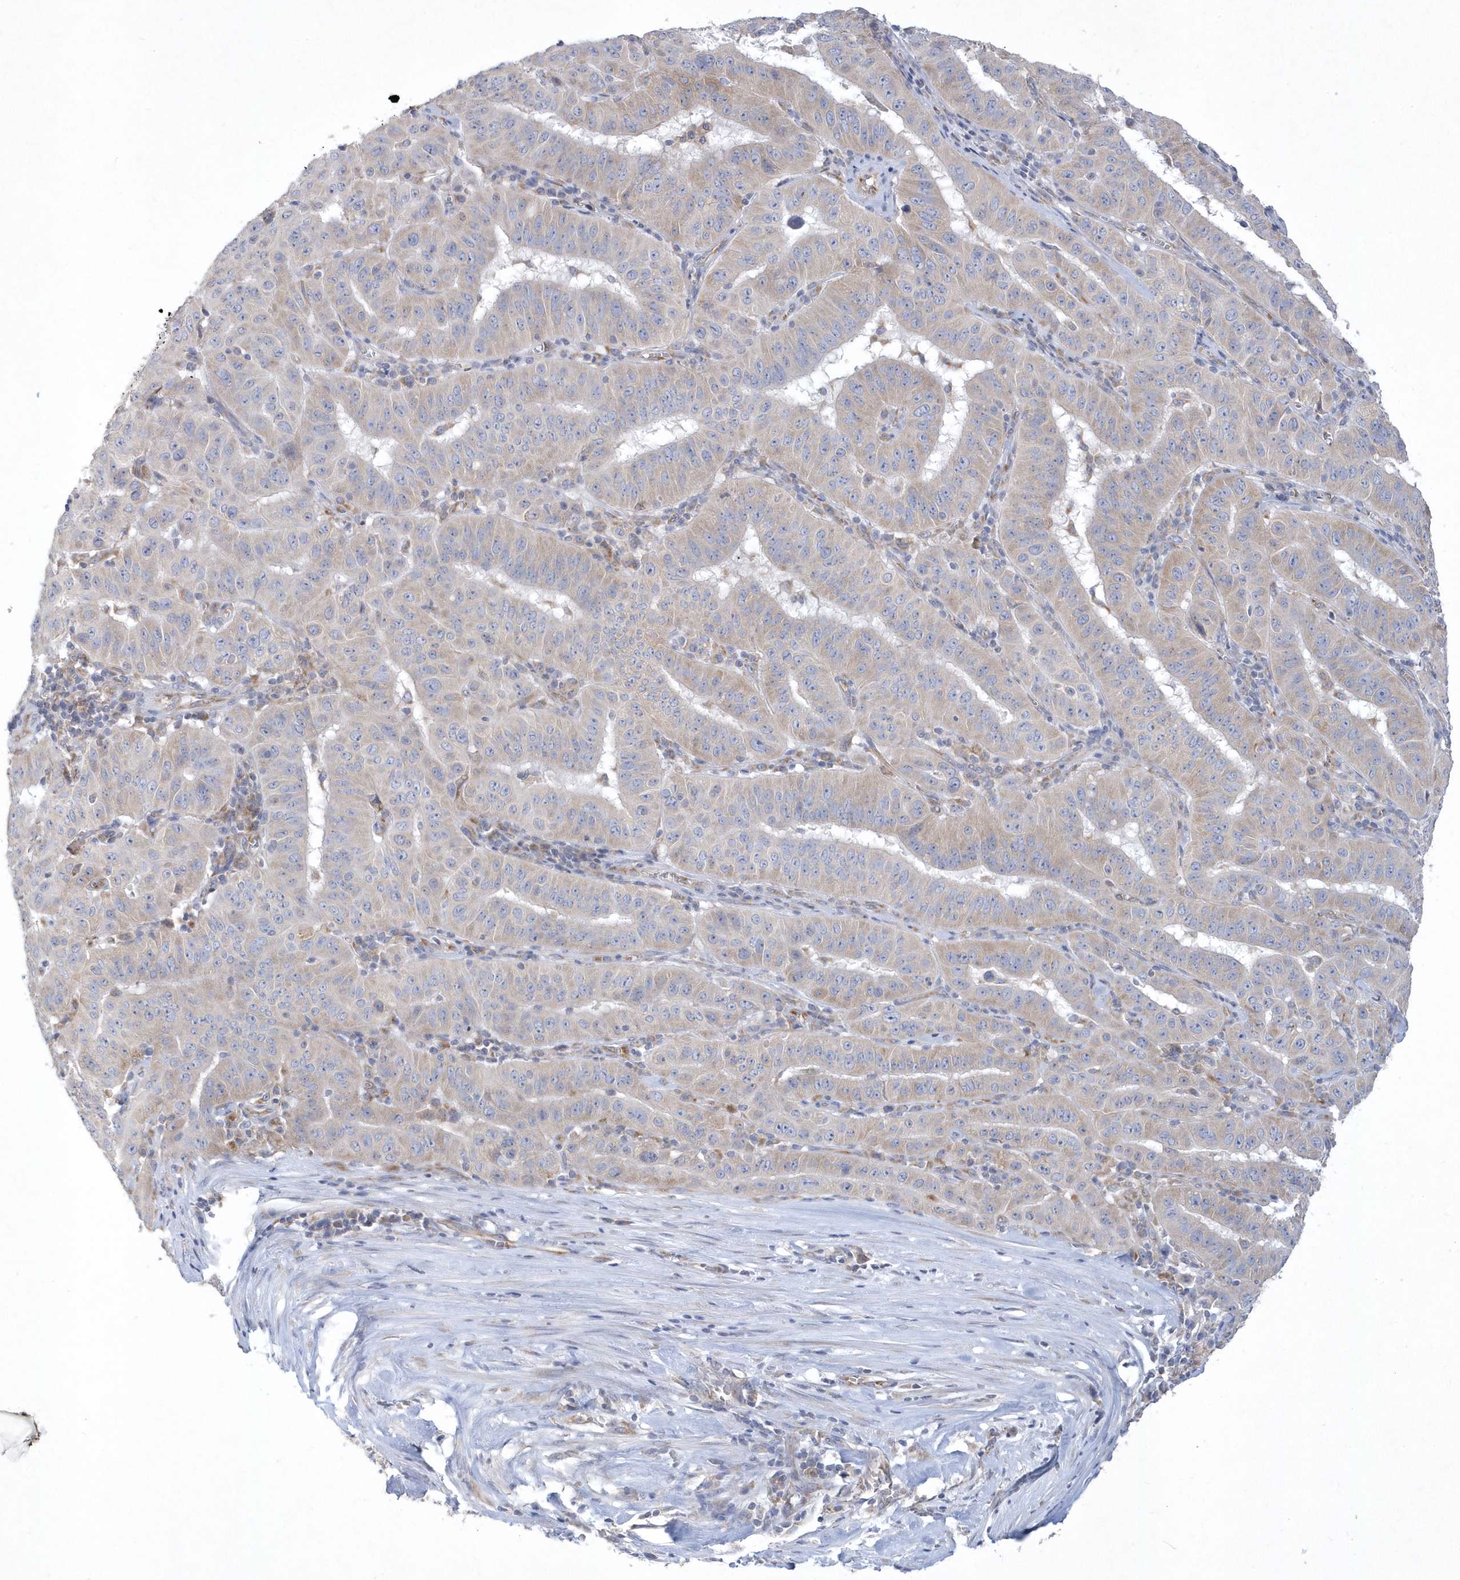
{"staining": {"intensity": "weak", "quantity": "25%-75%", "location": "cytoplasmic/membranous"}, "tissue": "pancreatic cancer", "cell_type": "Tumor cells", "image_type": "cancer", "snomed": [{"axis": "morphology", "description": "Adenocarcinoma, NOS"}, {"axis": "topography", "description": "Pancreas"}], "caption": "Brown immunohistochemical staining in pancreatic cancer (adenocarcinoma) demonstrates weak cytoplasmic/membranous positivity in about 25%-75% of tumor cells. Using DAB (brown) and hematoxylin (blue) stains, captured at high magnification using brightfield microscopy.", "gene": "DGAT1", "patient": {"sex": "male", "age": 63}}